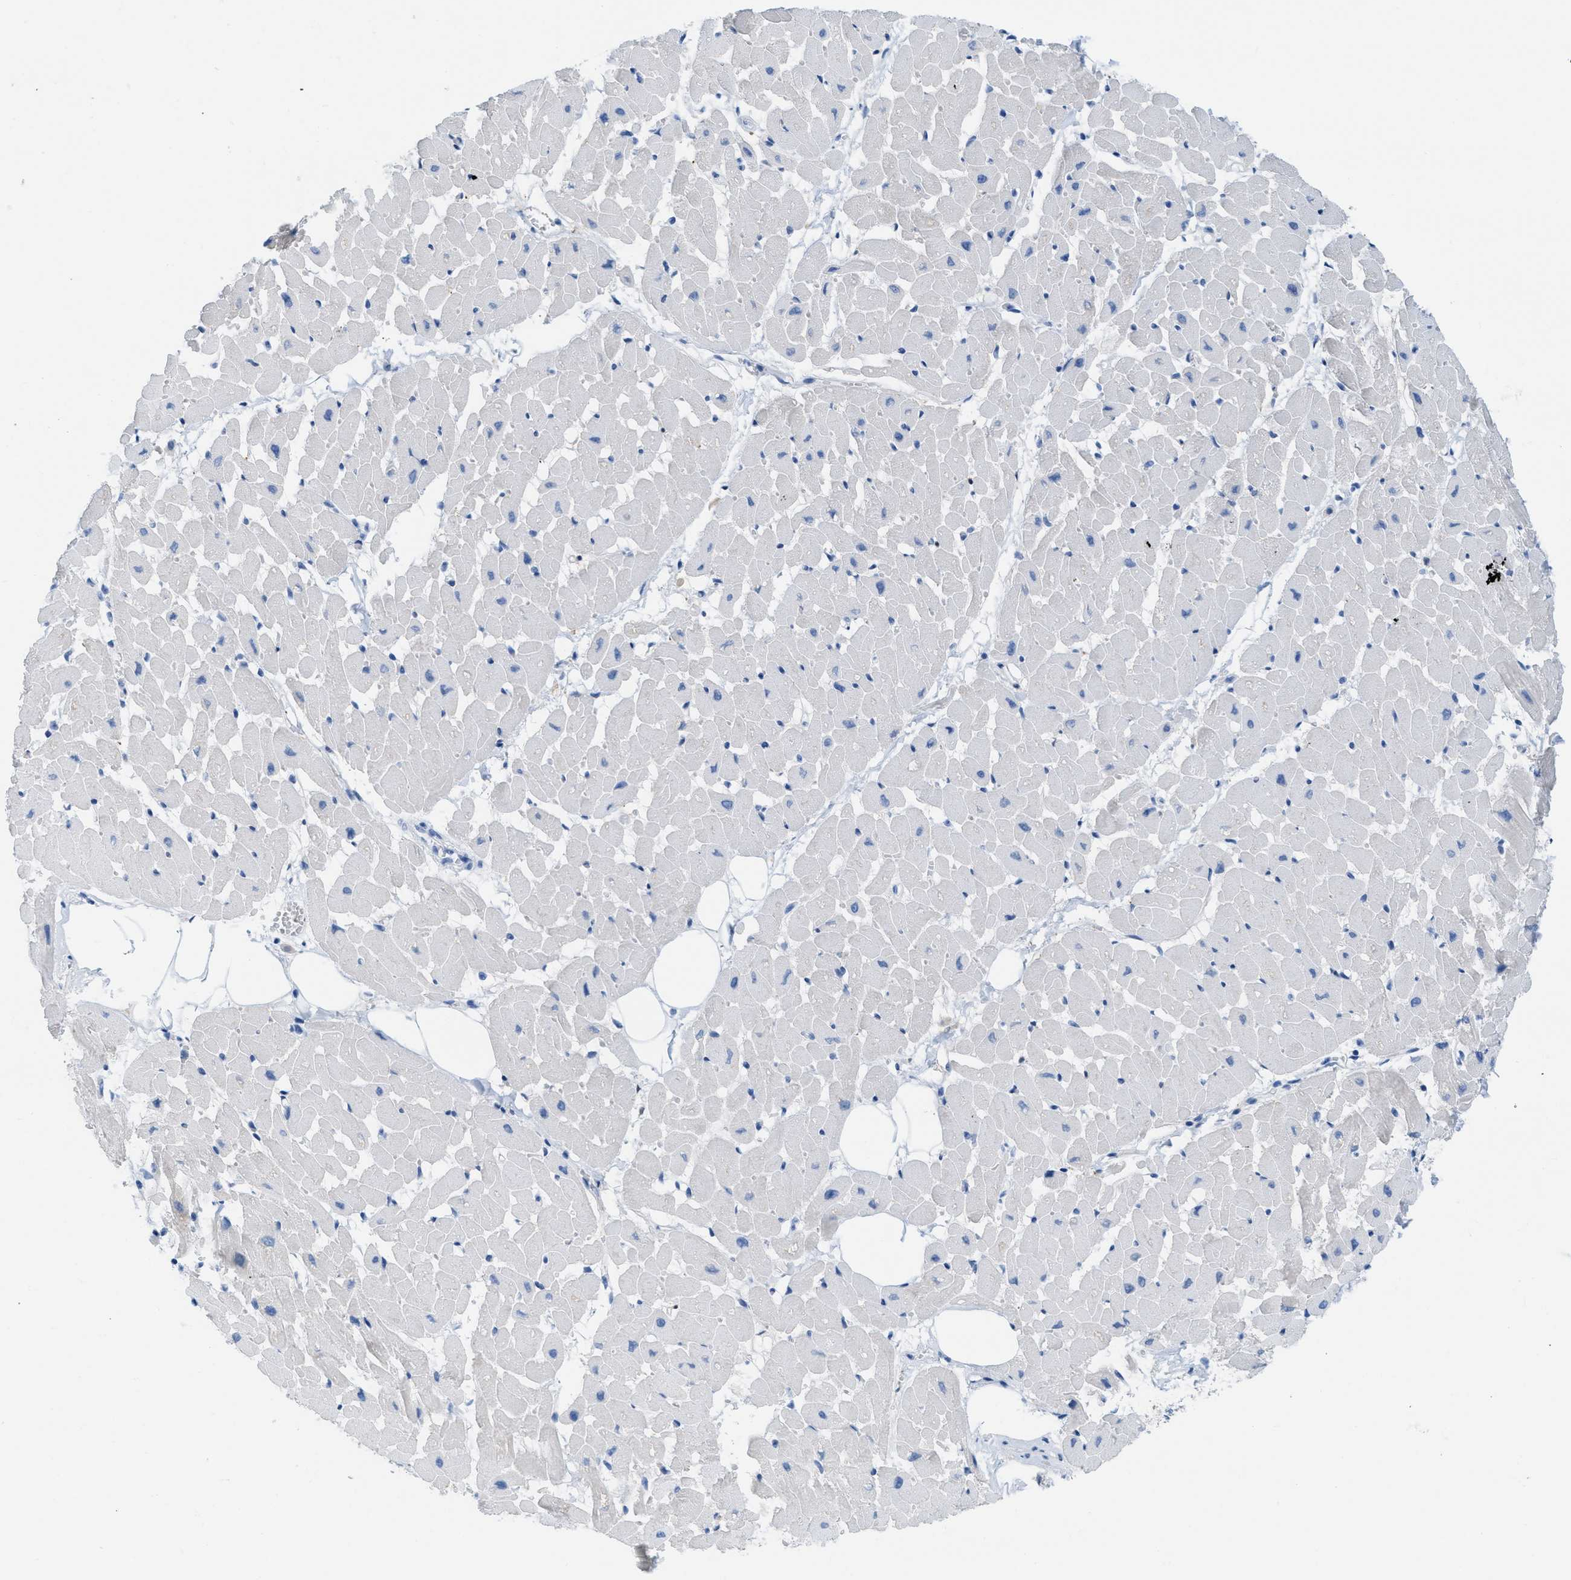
{"staining": {"intensity": "negative", "quantity": "none", "location": "none"}, "tissue": "heart muscle", "cell_type": "Cardiomyocytes", "image_type": "normal", "snomed": [{"axis": "morphology", "description": "Normal tissue, NOS"}, {"axis": "topography", "description": "Heart"}], "caption": "Immunohistochemistry photomicrograph of benign human heart muscle stained for a protein (brown), which demonstrates no staining in cardiomyocytes.", "gene": "ASGR1", "patient": {"sex": "female", "age": 19}}